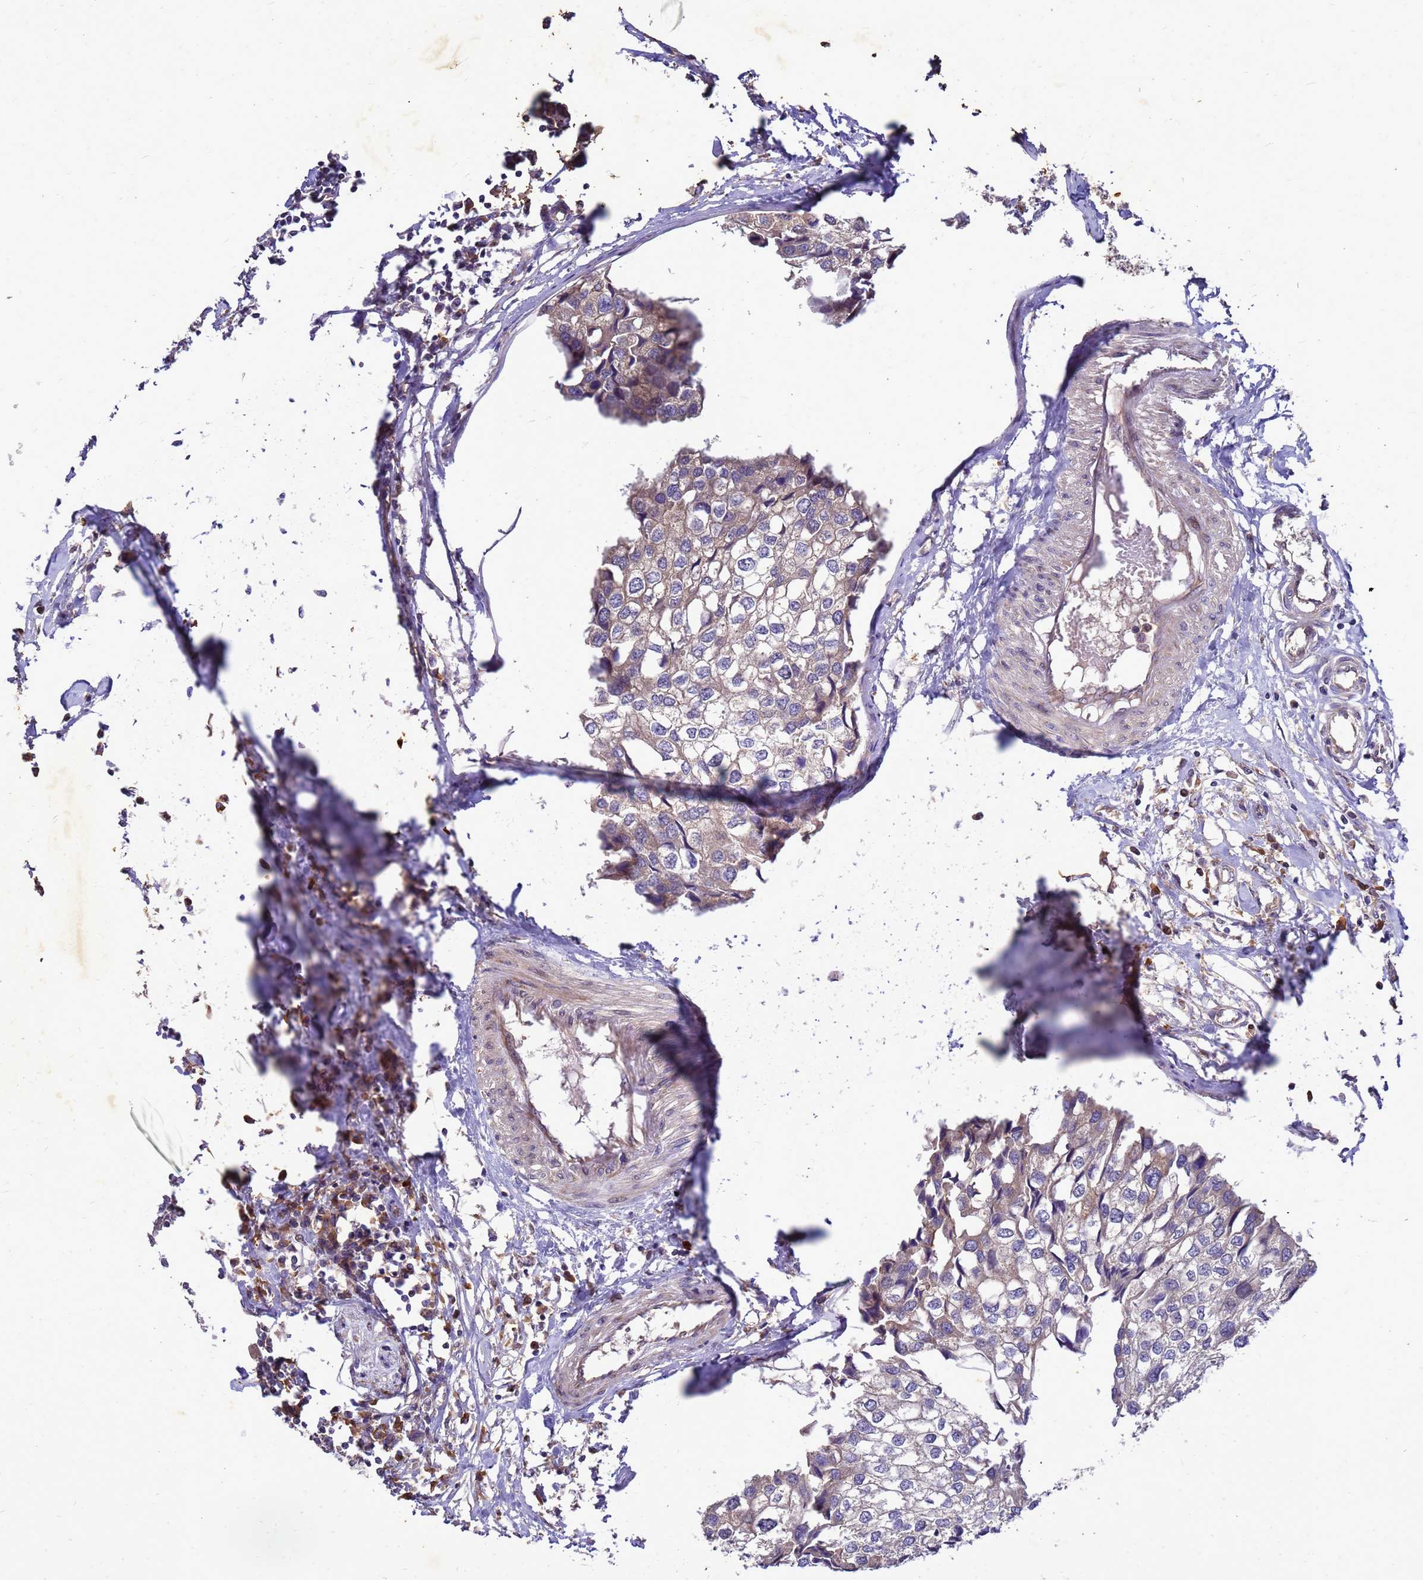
{"staining": {"intensity": "weak", "quantity": "25%-75%", "location": "cytoplasmic/membranous"}, "tissue": "urothelial cancer", "cell_type": "Tumor cells", "image_type": "cancer", "snomed": [{"axis": "morphology", "description": "Urothelial carcinoma, High grade"}, {"axis": "topography", "description": "Urinary bladder"}], "caption": "The image shows a brown stain indicating the presence of a protein in the cytoplasmic/membranous of tumor cells in urothelial cancer.", "gene": "RNF215", "patient": {"sex": "male", "age": 64}}